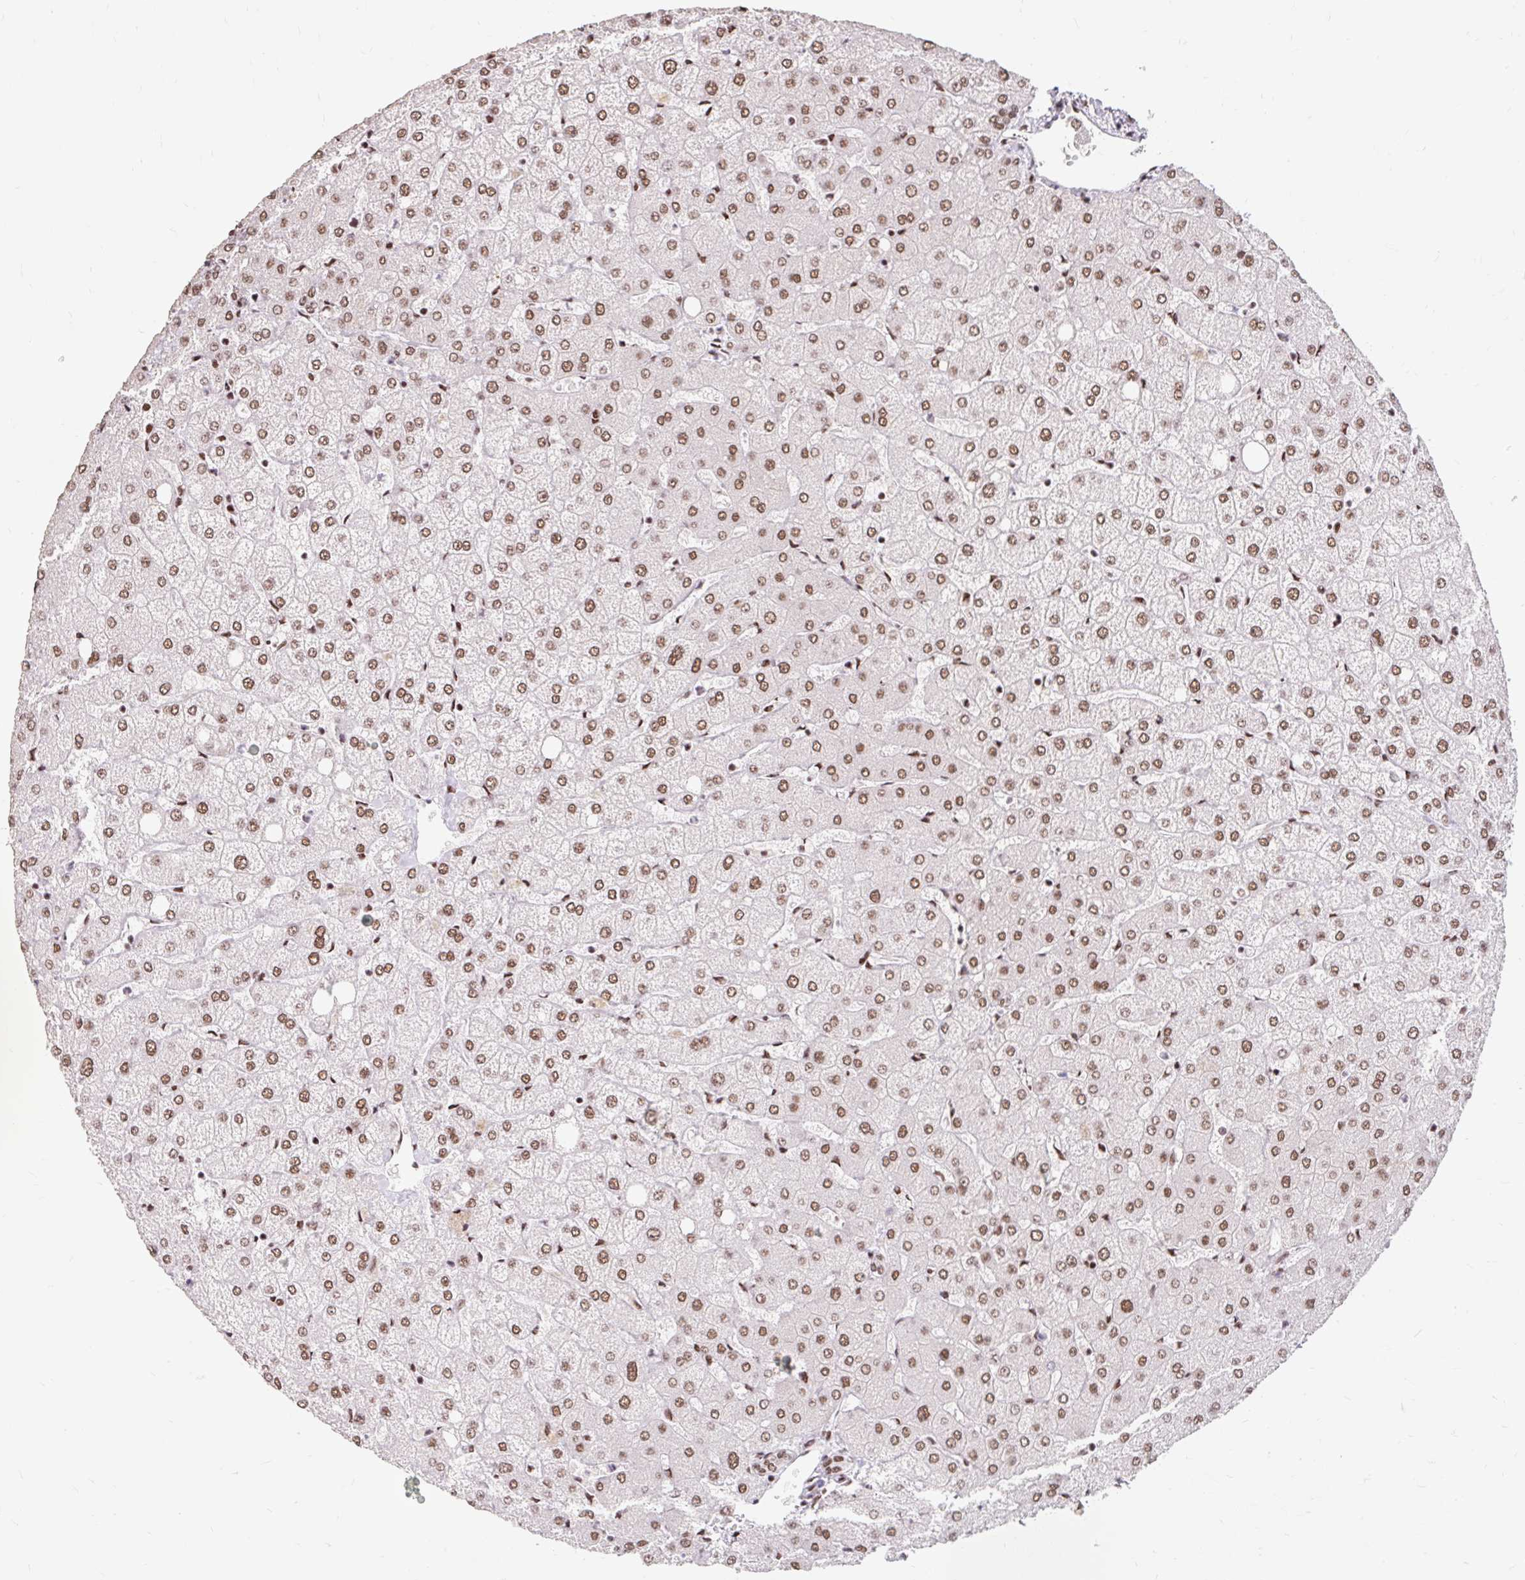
{"staining": {"intensity": "weak", "quantity": ">75%", "location": "nuclear"}, "tissue": "liver", "cell_type": "Cholangiocytes", "image_type": "normal", "snomed": [{"axis": "morphology", "description": "Normal tissue, NOS"}, {"axis": "topography", "description": "Liver"}], "caption": "Liver stained with IHC reveals weak nuclear staining in approximately >75% of cholangiocytes. Nuclei are stained in blue.", "gene": "SRSF10", "patient": {"sex": "female", "age": 54}}